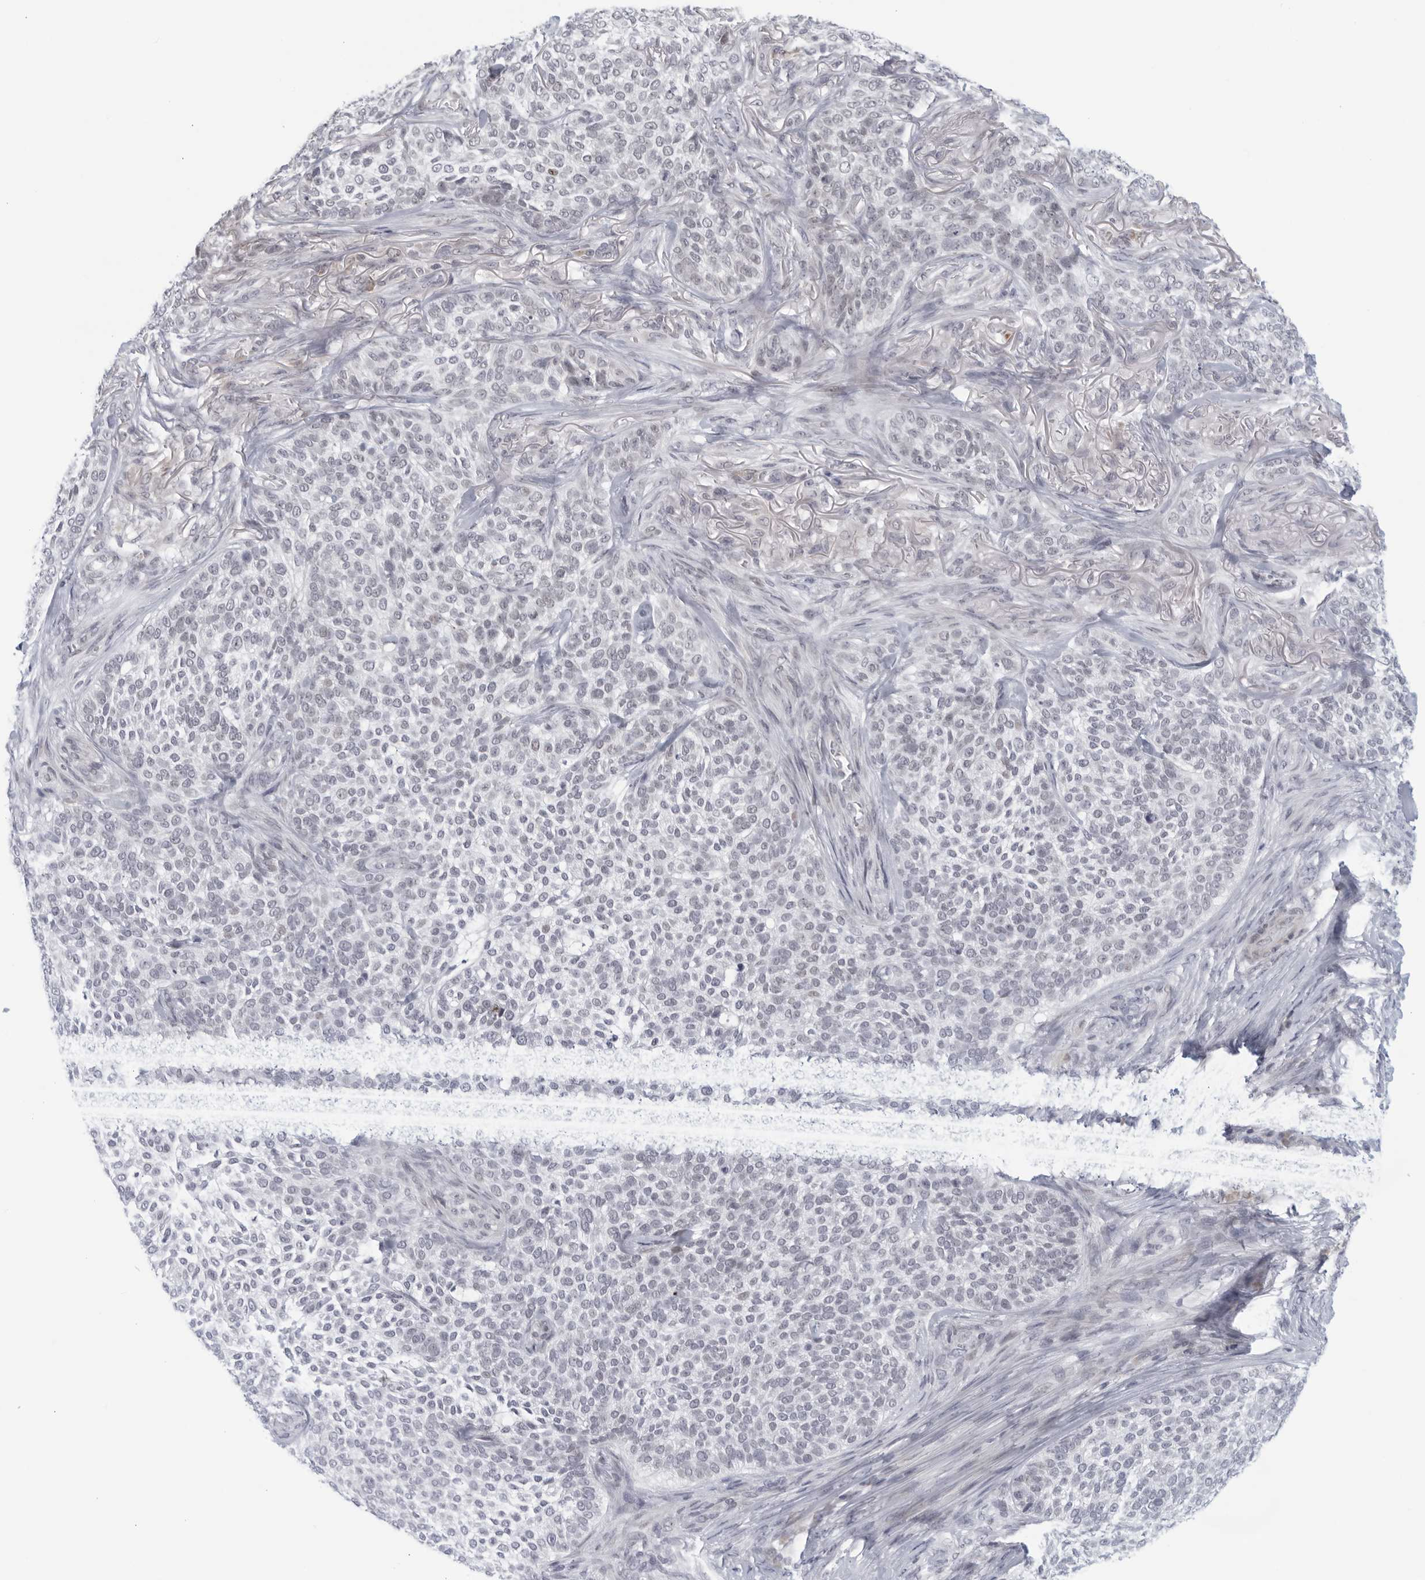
{"staining": {"intensity": "negative", "quantity": "none", "location": "none"}, "tissue": "skin cancer", "cell_type": "Tumor cells", "image_type": "cancer", "snomed": [{"axis": "morphology", "description": "Basal cell carcinoma"}, {"axis": "topography", "description": "Skin"}], "caption": "Histopathology image shows no significant protein positivity in tumor cells of basal cell carcinoma (skin).", "gene": "WDTC1", "patient": {"sex": "female", "age": 64}}